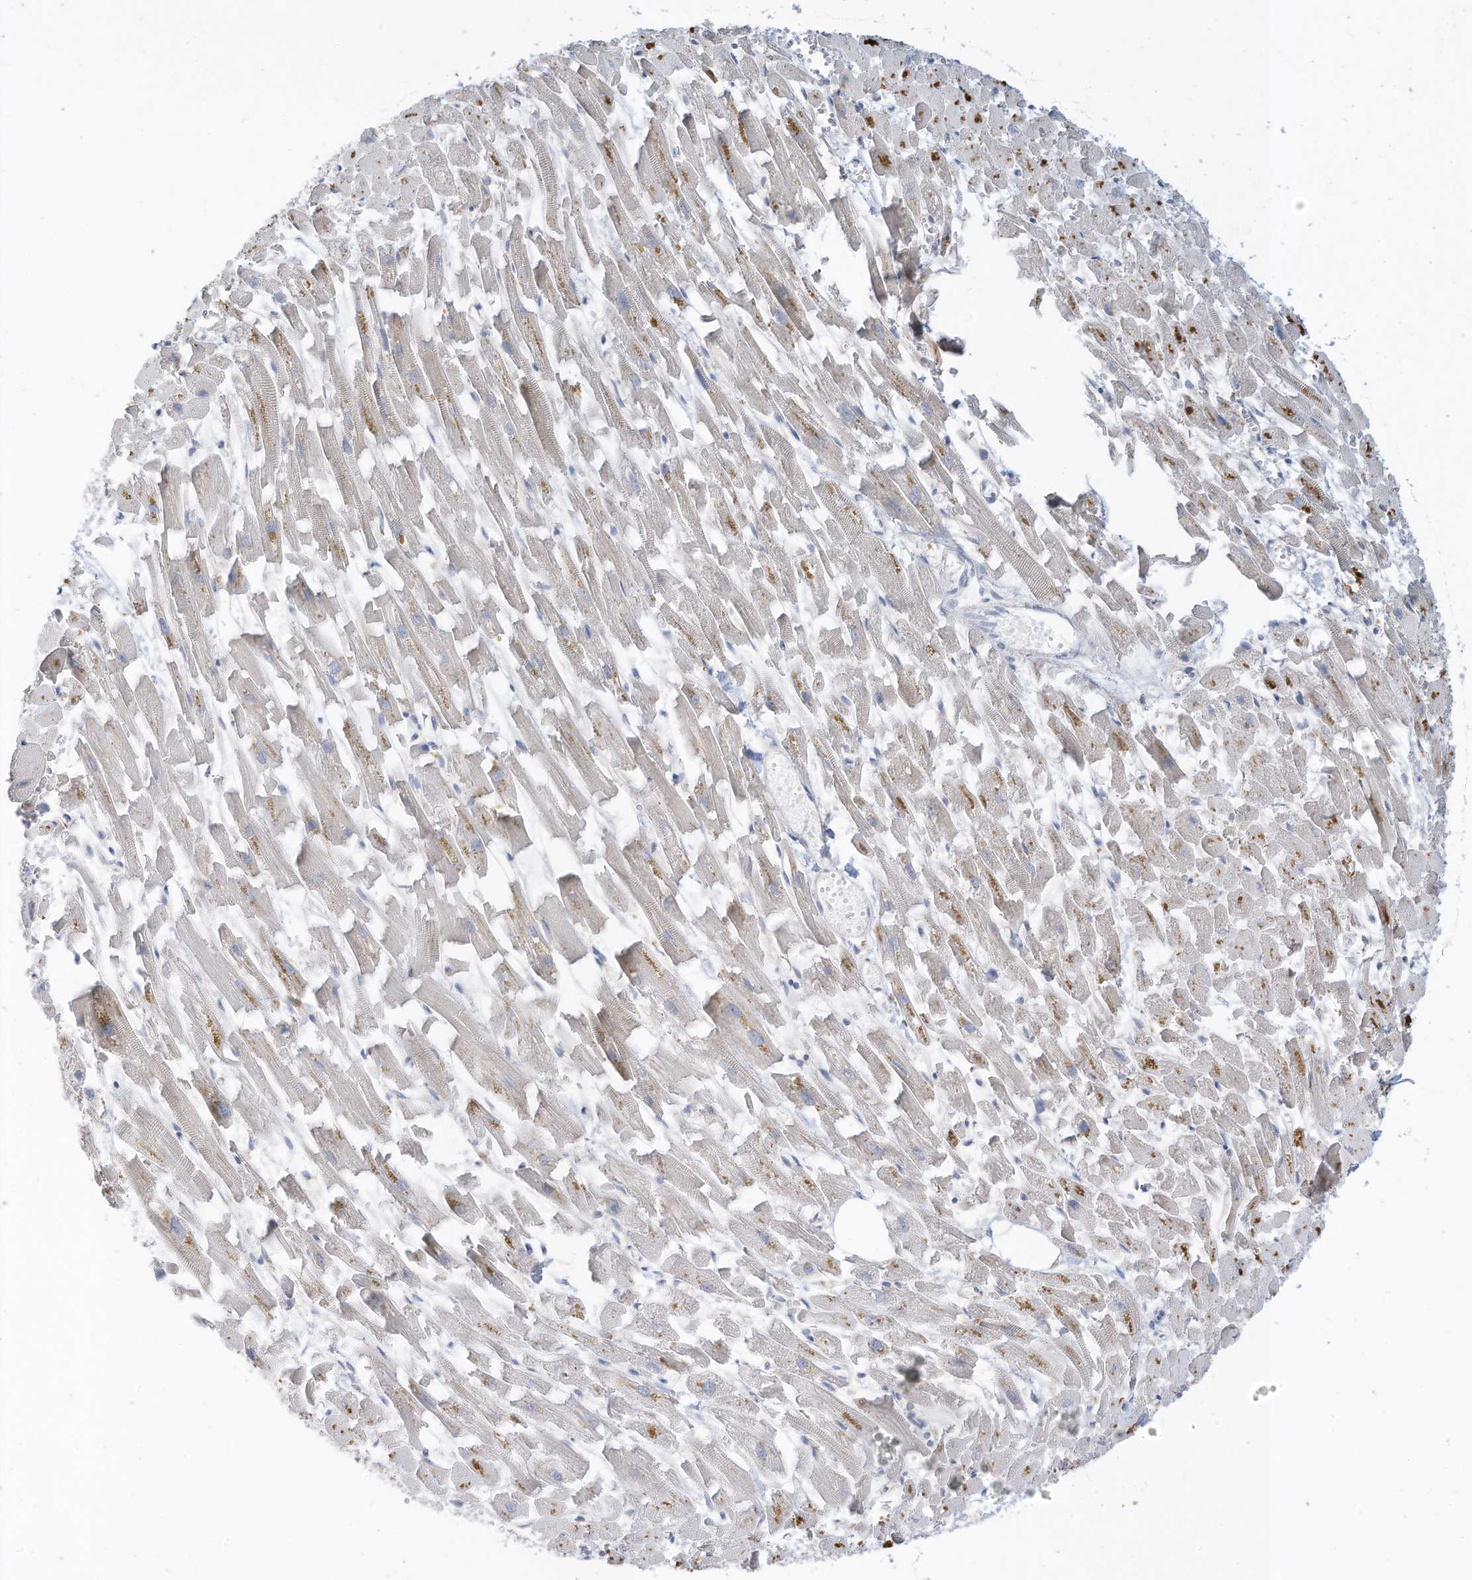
{"staining": {"intensity": "moderate", "quantity": "25%-75%", "location": "cytoplasmic/membranous"}, "tissue": "heart muscle", "cell_type": "Cardiomyocytes", "image_type": "normal", "snomed": [{"axis": "morphology", "description": "Normal tissue, NOS"}, {"axis": "topography", "description": "Heart"}], "caption": "Immunohistochemistry (IHC) of benign human heart muscle shows medium levels of moderate cytoplasmic/membranous expression in approximately 25%-75% of cardiomyocytes.", "gene": "RASA2", "patient": {"sex": "female", "age": 64}}